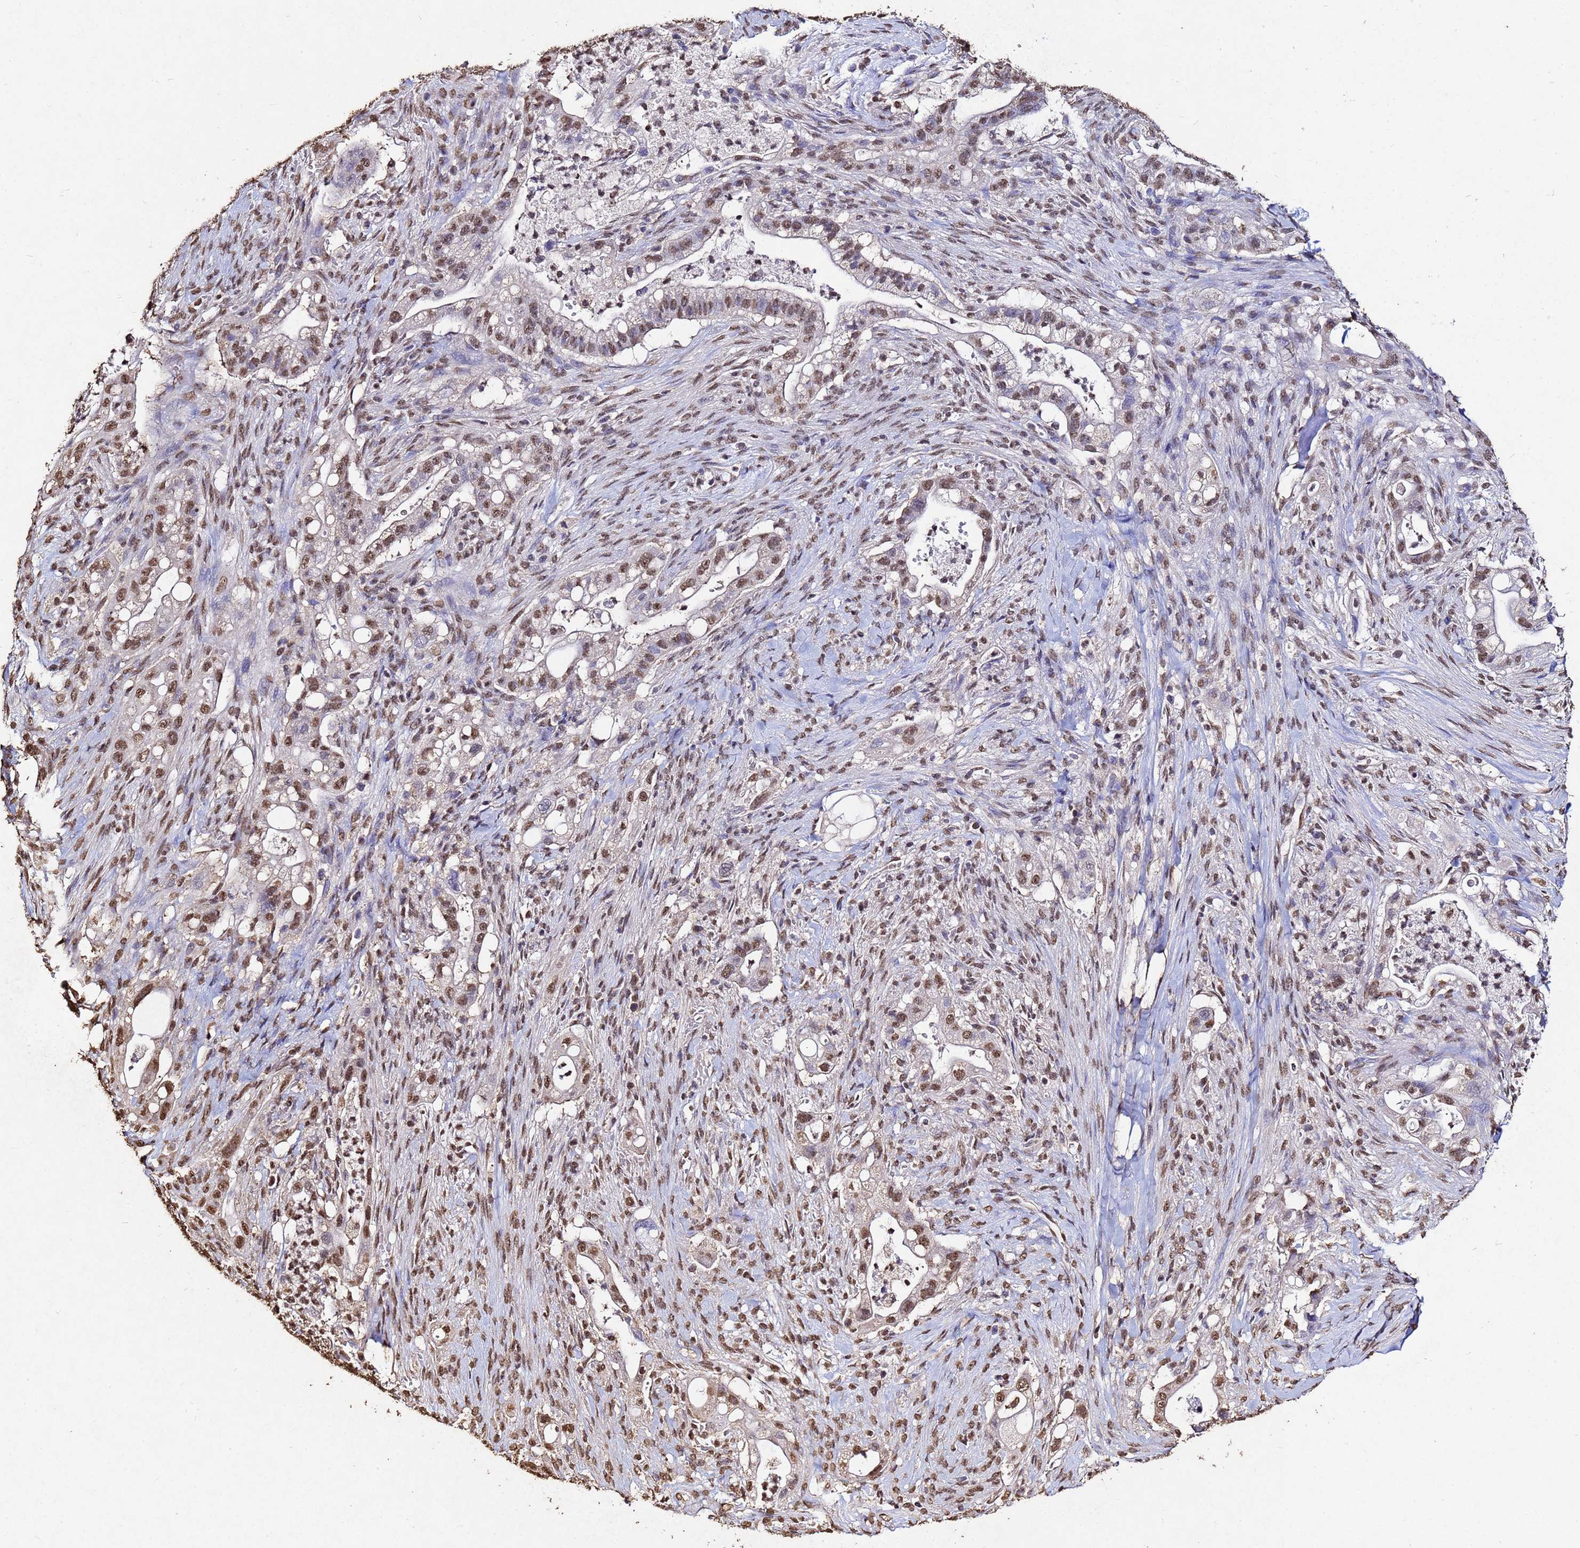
{"staining": {"intensity": "moderate", "quantity": ">75%", "location": "nuclear"}, "tissue": "pancreatic cancer", "cell_type": "Tumor cells", "image_type": "cancer", "snomed": [{"axis": "morphology", "description": "Adenocarcinoma, NOS"}, {"axis": "topography", "description": "Pancreas"}], "caption": "IHC staining of pancreatic cancer (adenocarcinoma), which demonstrates medium levels of moderate nuclear expression in about >75% of tumor cells indicating moderate nuclear protein expression. The staining was performed using DAB (brown) for protein detection and nuclei were counterstained in hematoxylin (blue).", "gene": "MYOCD", "patient": {"sex": "male", "age": 44}}